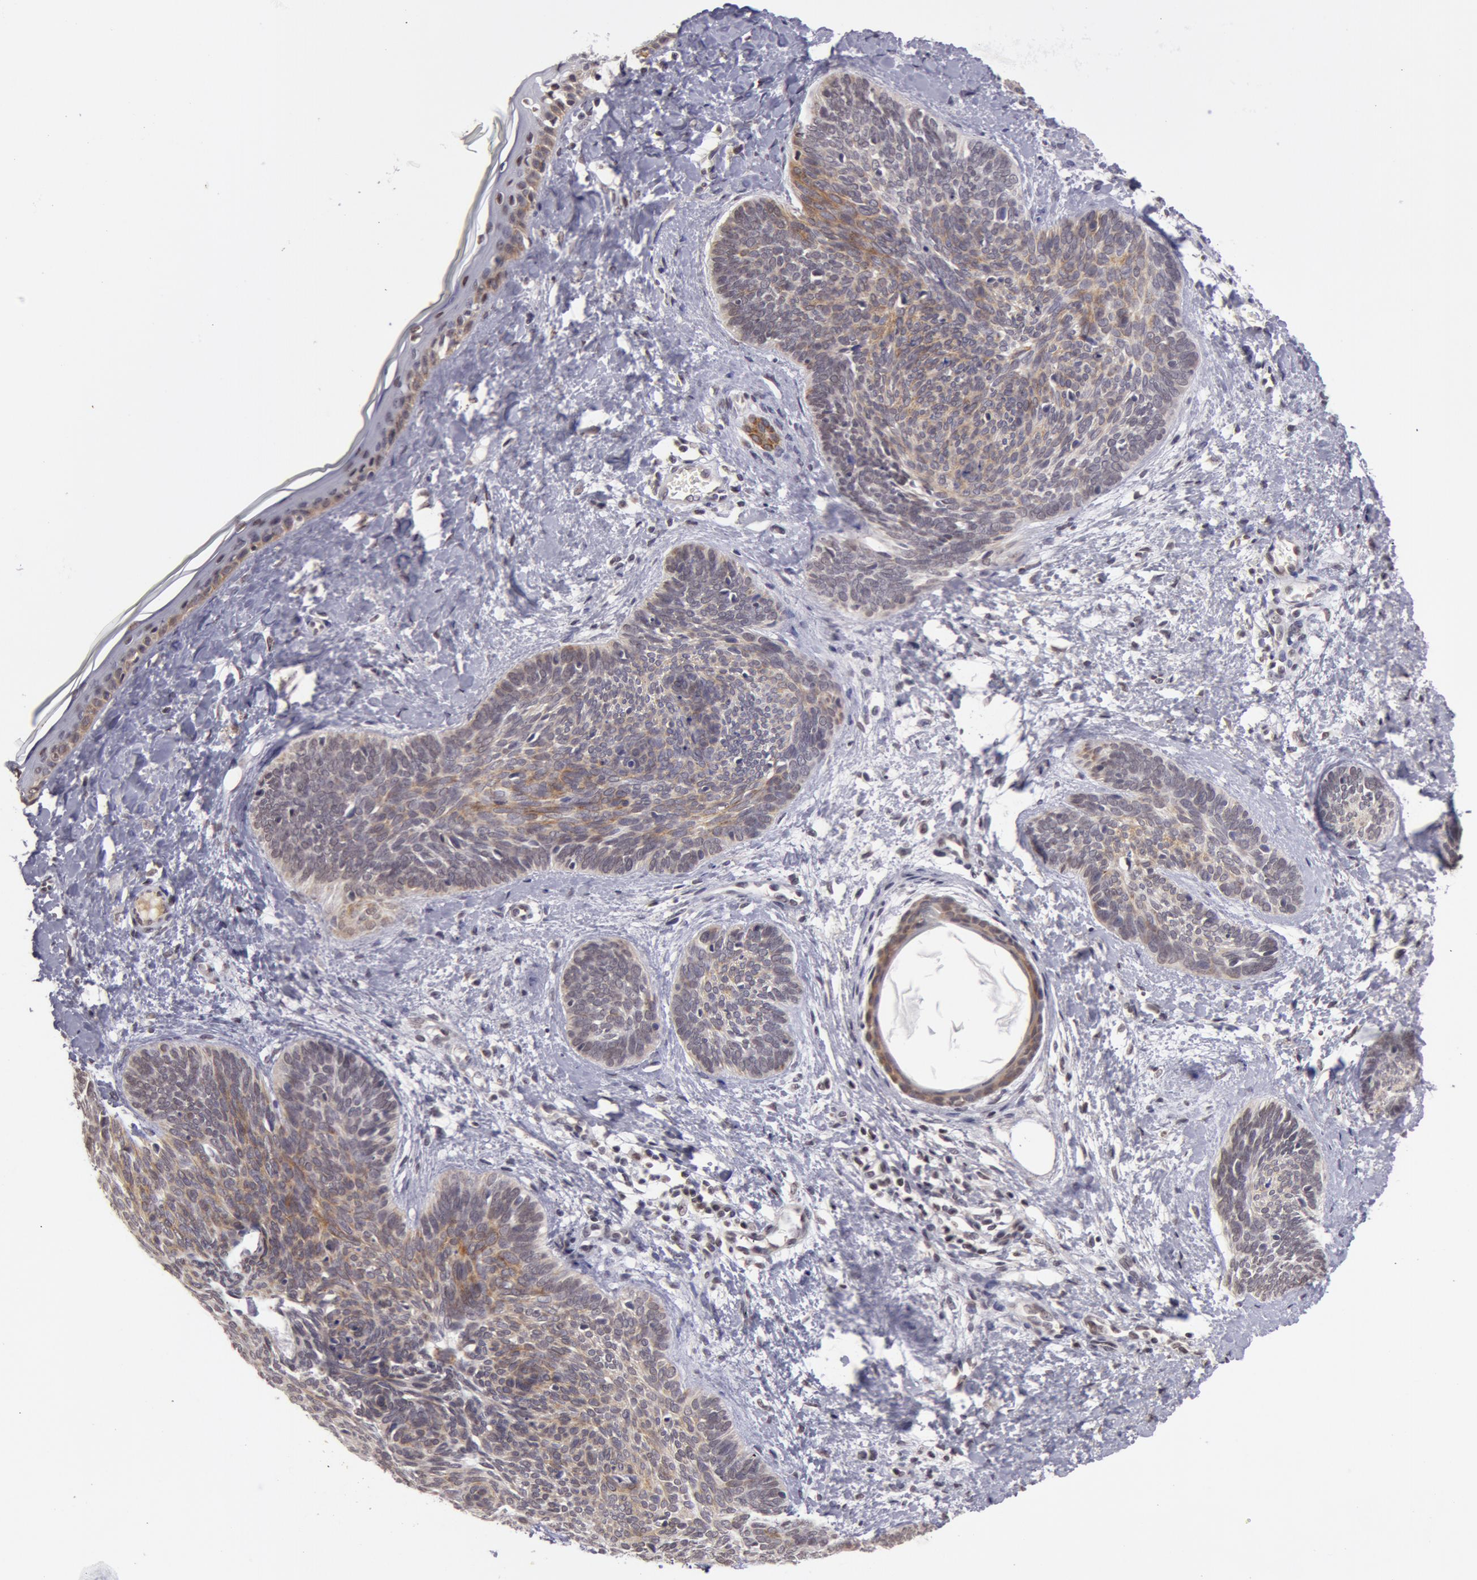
{"staining": {"intensity": "weak", "quantity": "25%-75%", "location": "cytoplasmic/membranous"}, "tissue": "skin cancer", "cell_type": "Tumor cells", "image_type": "cancer", "snomed": [{"axis": "morphology", "description": "Basal cell carcinoma"}, {"axis": "topography", "description": "Skin"}], "caption": "Protein expression analysis of human skin cancer reveals weak cytoplasmic/membranous staining in about 25%-75% of tumor cells. (brown staining indicates protein expression, while blue staining denotes nuclei).", "gene": "VRTN", "patient": {"sex": "female", "age": 81}}